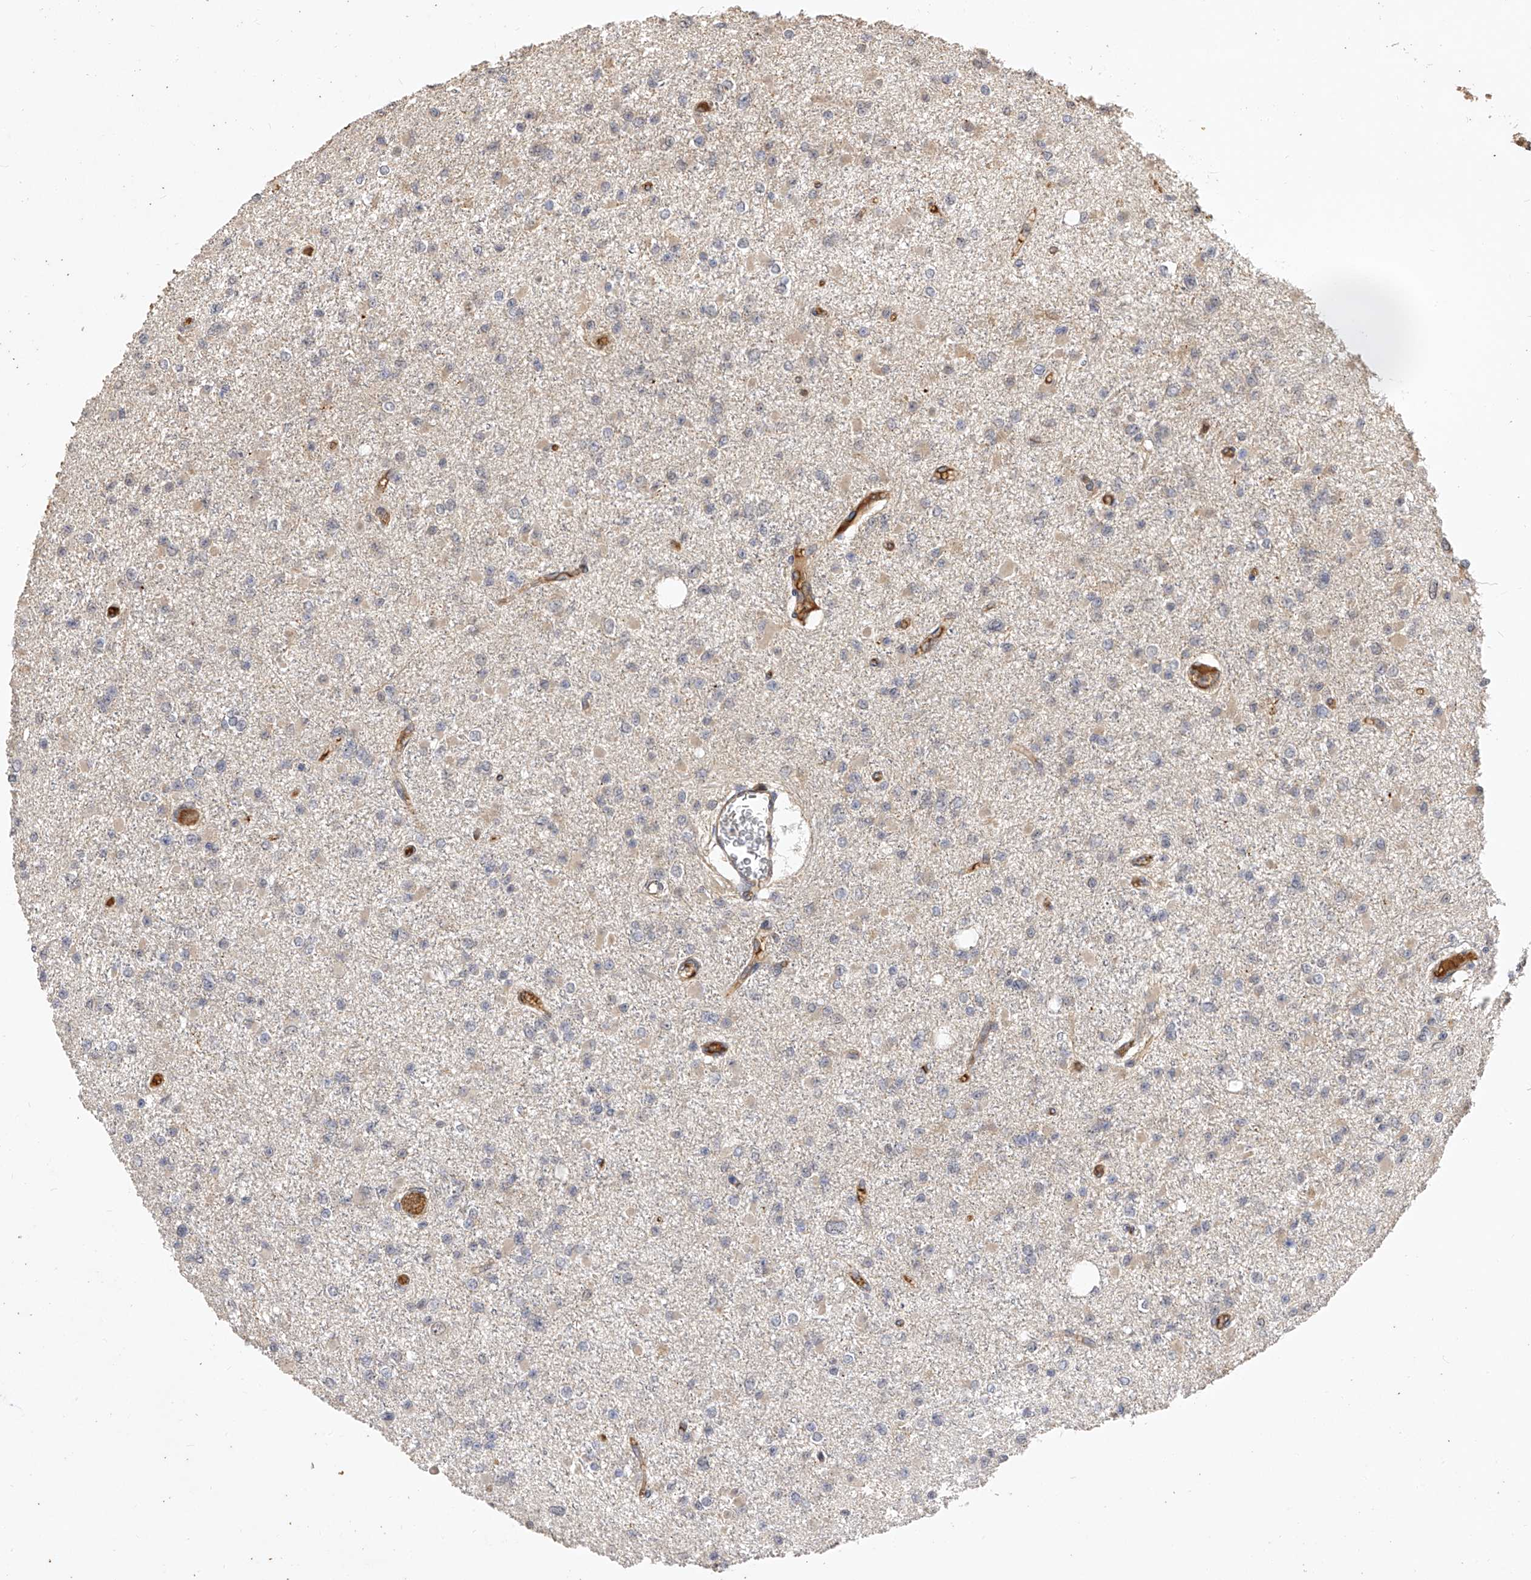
{"staining": {"intensity": "negative", "quantity": "none", "location": "none"}, "tissue": "glioma", "cell_type": "Tumor cells", "image_type": "cancer", "snomed": [{"axis": "morphology", "description": "Glioma, malignant, Low grade"}, {"axis": "topography", "description": "Brain"}], "caption": "IHC histopathology image of neoplastic tissue: malignant glioma (low-grade) stained with DAB displays no significant protein expression in tumor cells.", "gene": "CFAP410", "patient": {"sex": "female", "age": 22}}